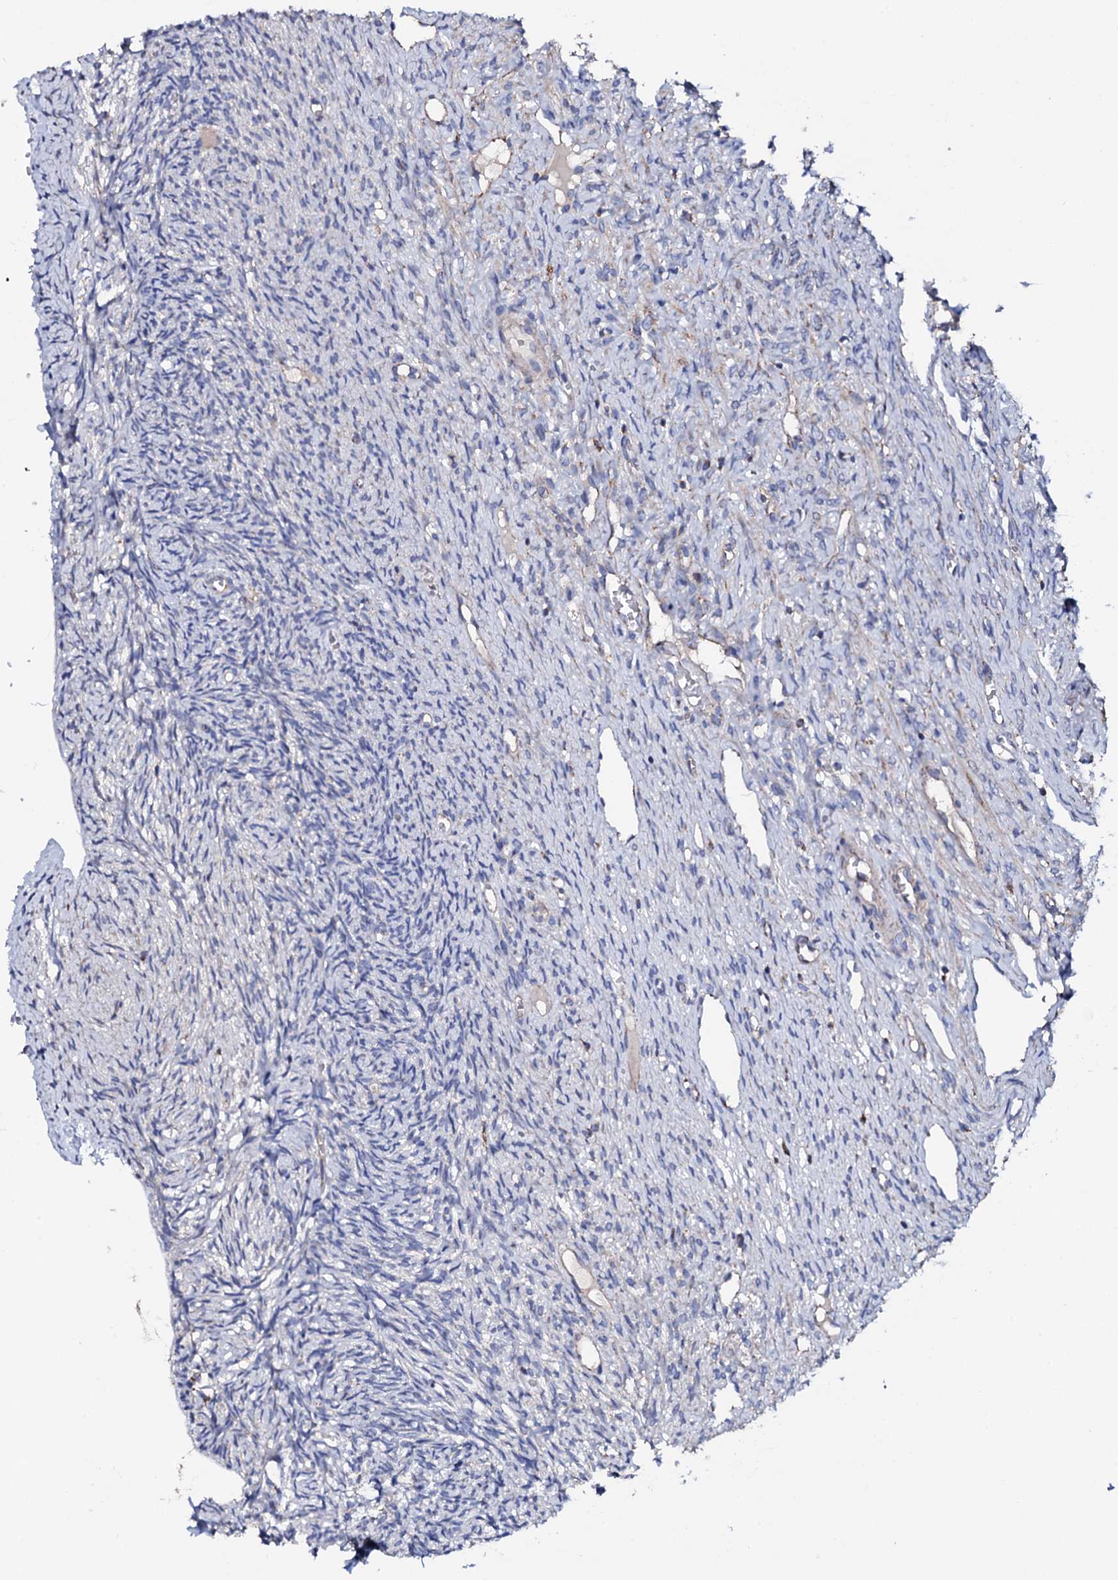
{"staining": {"intensity": "negative", "quantity": "none", "location": "none"}, "tissue": "ovary", "cell_type": "Ovarian stroma cells", "image_type": "normal", "snomed": [{"axis": "morphology", "description": "Normal tissue, NOS"}, {"axis": "topography", "description": "Ovary"}], "caption": "Benign ovary was stained to show a protein in brown. There is no significant positivity in ovarian stroma cells. (IHC, brightfield microscopy, high magnification).", "gene": "TCAF2C", "patient": {"sex": "female", "age": 51}}